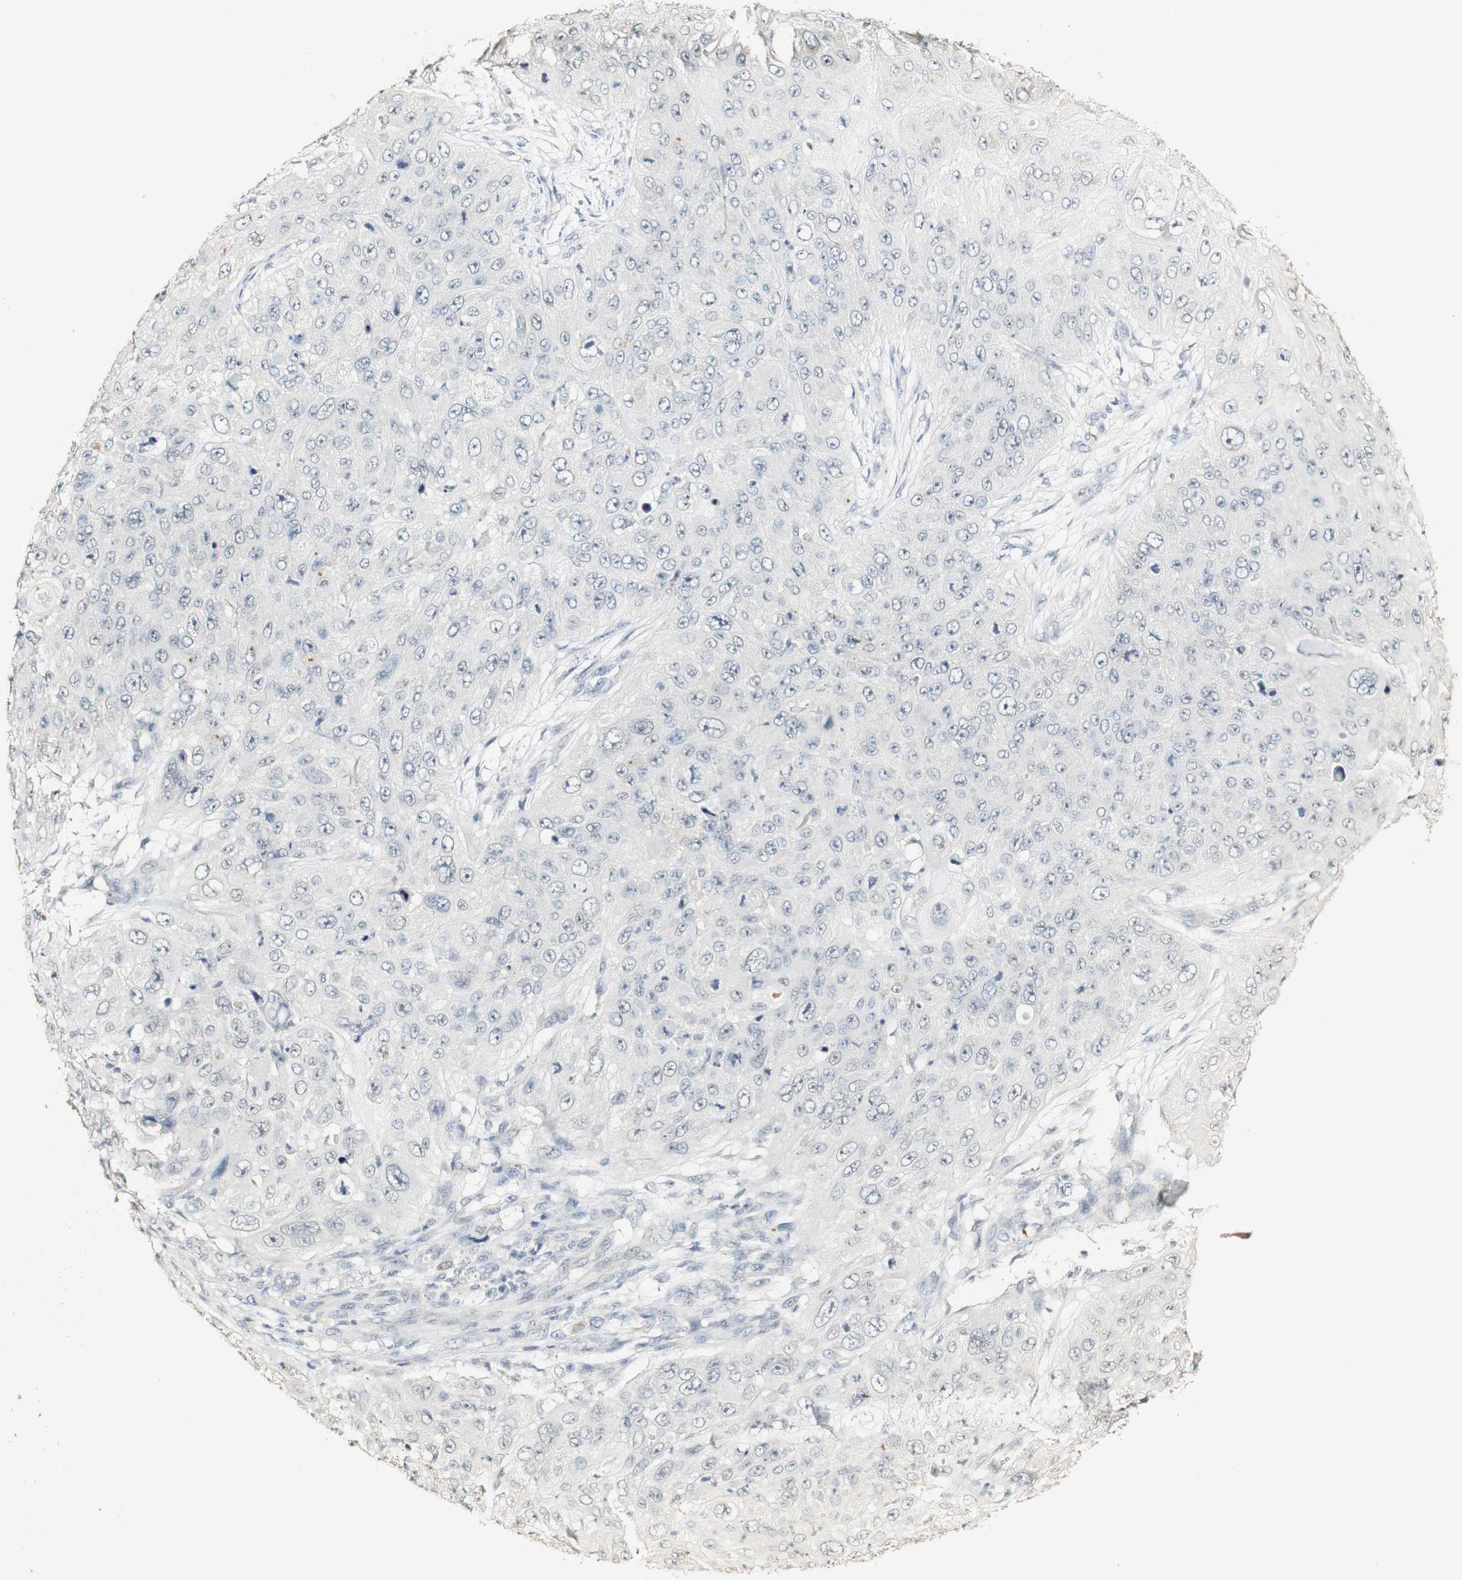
{"staining": {"intensity": "negative", "quantity": "none", "location": "none"}, "tissue": "skin cancer", "cell_type": "Tumor cells", "image_type": "cancer", "snomed": [{"axis": "morphology", "description": "Squamous cell carcinoma, NOS"}, {"axis": "topography", "description": "Skin"}], "caption": "A histopathology image of skin cancer stained for a protein shows no brown staining in tumor cells. Brightfield microscopy of immunohistochemistry stained with DAB (brown) and hematoxylin (blue), captured at high magnification.", "gene": "SYT7", "patient": {"sex": "female", "age": 80}}